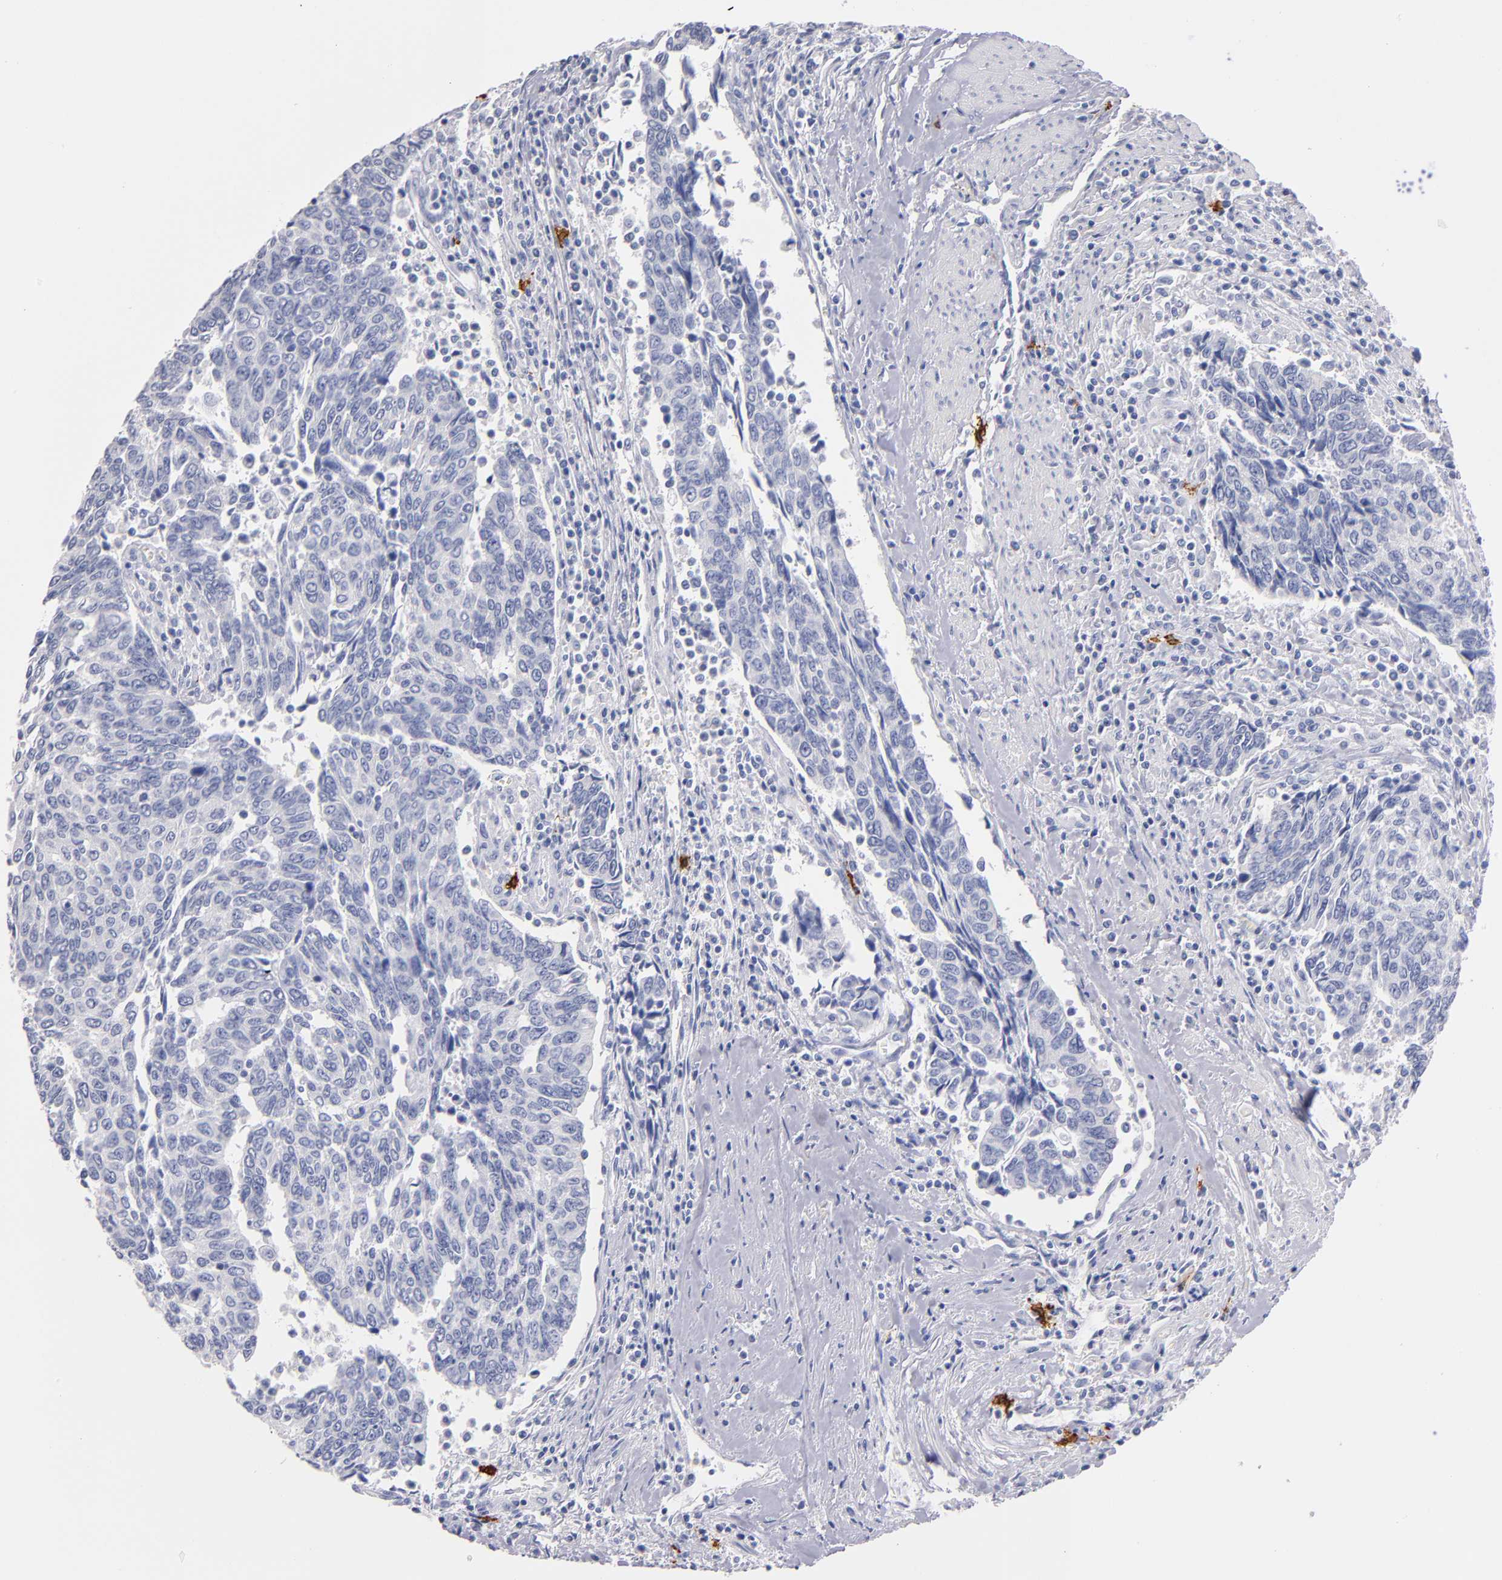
{"staining": {"intensity": "negative", "quantity": "none", "location": "none"}, "tissue": "urothelial cancer", "cell_type": "Tumor cells", "image_type": "cancer", "snomed": [{"axis": "morphology", "description": "Urothelial carcinoma, High grade"}, {"axis": "topography", "description": "Urinary bladder"}], "caption": "The photomicrograph displays no significant staining in tumor cells of urothelial cancer. (DAB immunohistochemistry visualized using brightfield microscopy, high magnification).", "gene": "KIT", "patient": {"sex": "male", "age": 86}}